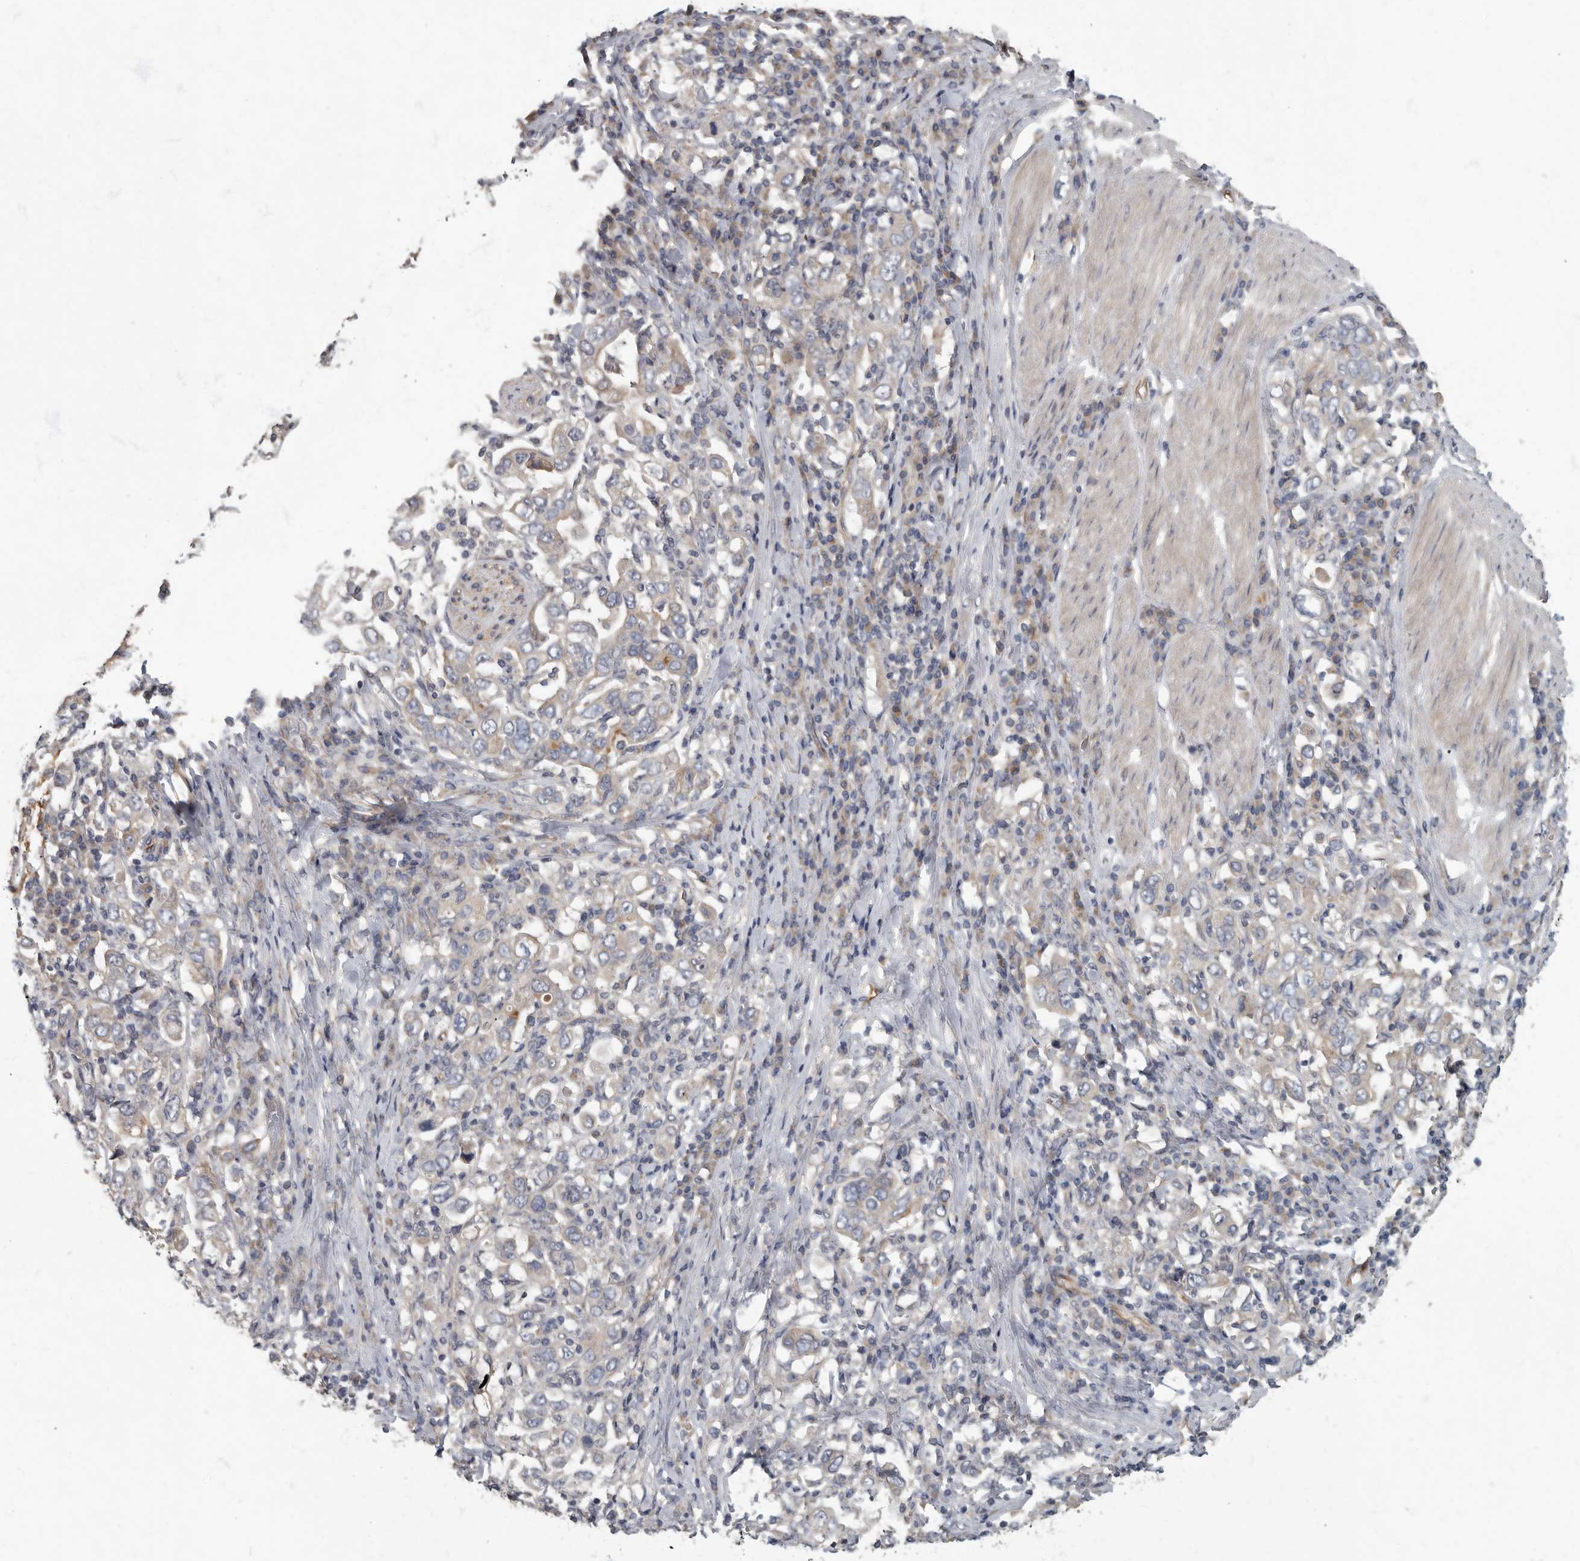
{"staining": {"intensity": "weak", "quantity": "<25%", "location": "cytoplasmic/membranous"}, "tissue": "stomach cancer", "cell_type": "Tumor cells", "image_type": "cancer", "snomed": [{"axis": "morphology", "description": "Adenocarcinoma, NOS"}, {"axis": "topography", "description": "Stomach, upper"}], "caption": "Micrograph shows no protein positivity in tumor cells of stomach cancer (adenocarcinoma) tissue.", "gene": "PDK1", "patient": {"sex": "male", "age": 62}}